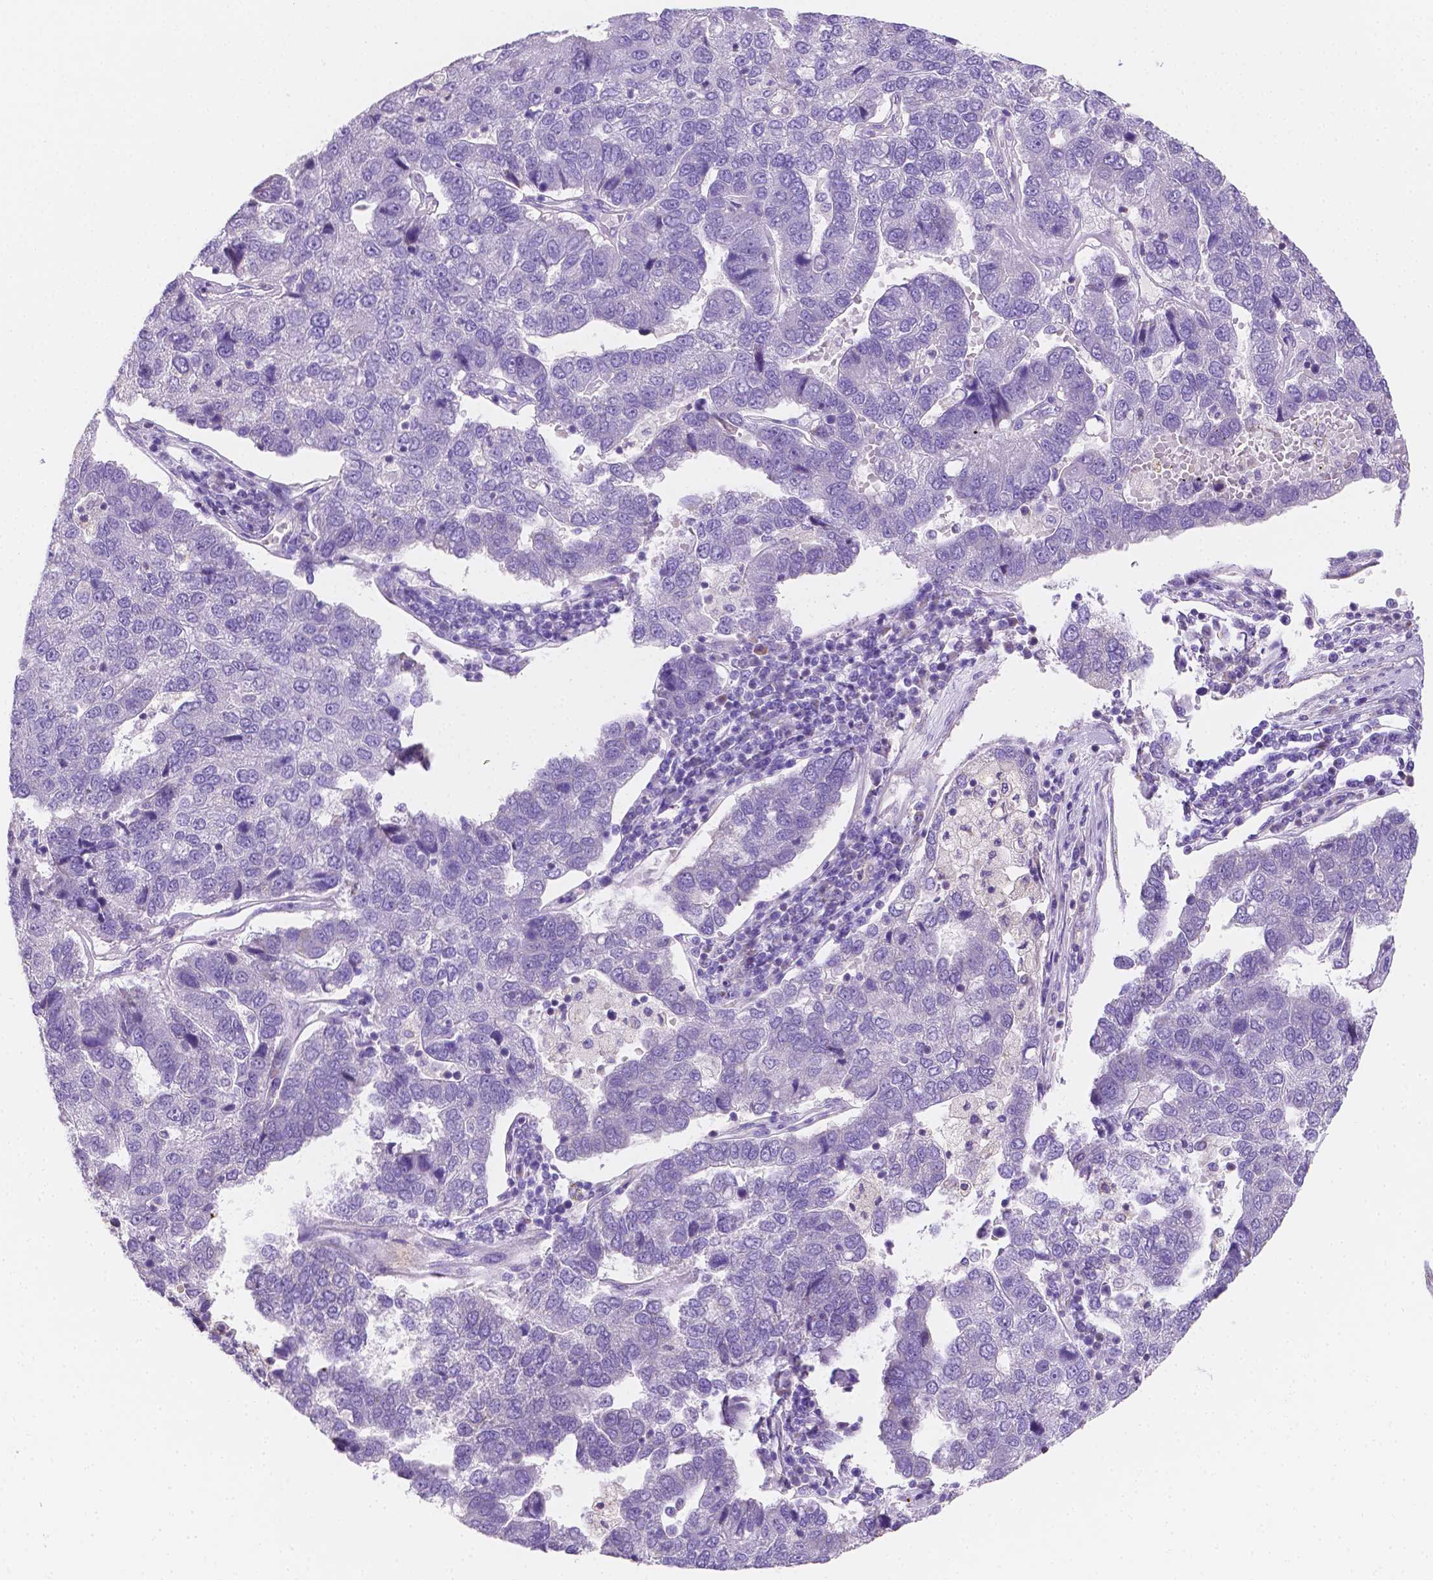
{"staining": {"intensity": "negative", "quantity": "none", "location": "none"}, "tissue": "pancreatic cancer", "cell_type": "Tumor cells", "image_type": "cancer", "snomed": [{"axis": "morphology", "description": "Adenocarcinoma, NOS"}, {"axis": "topography", "description": "Pancreas"}], "caption": "IHC of pancreatic cancer (adenocarcinoma) exhibits no positivity in tumor cells. Nuclei are stained in blue.", "gene": "TMEM130", "patient": {"sex": "female", "age": 61}}